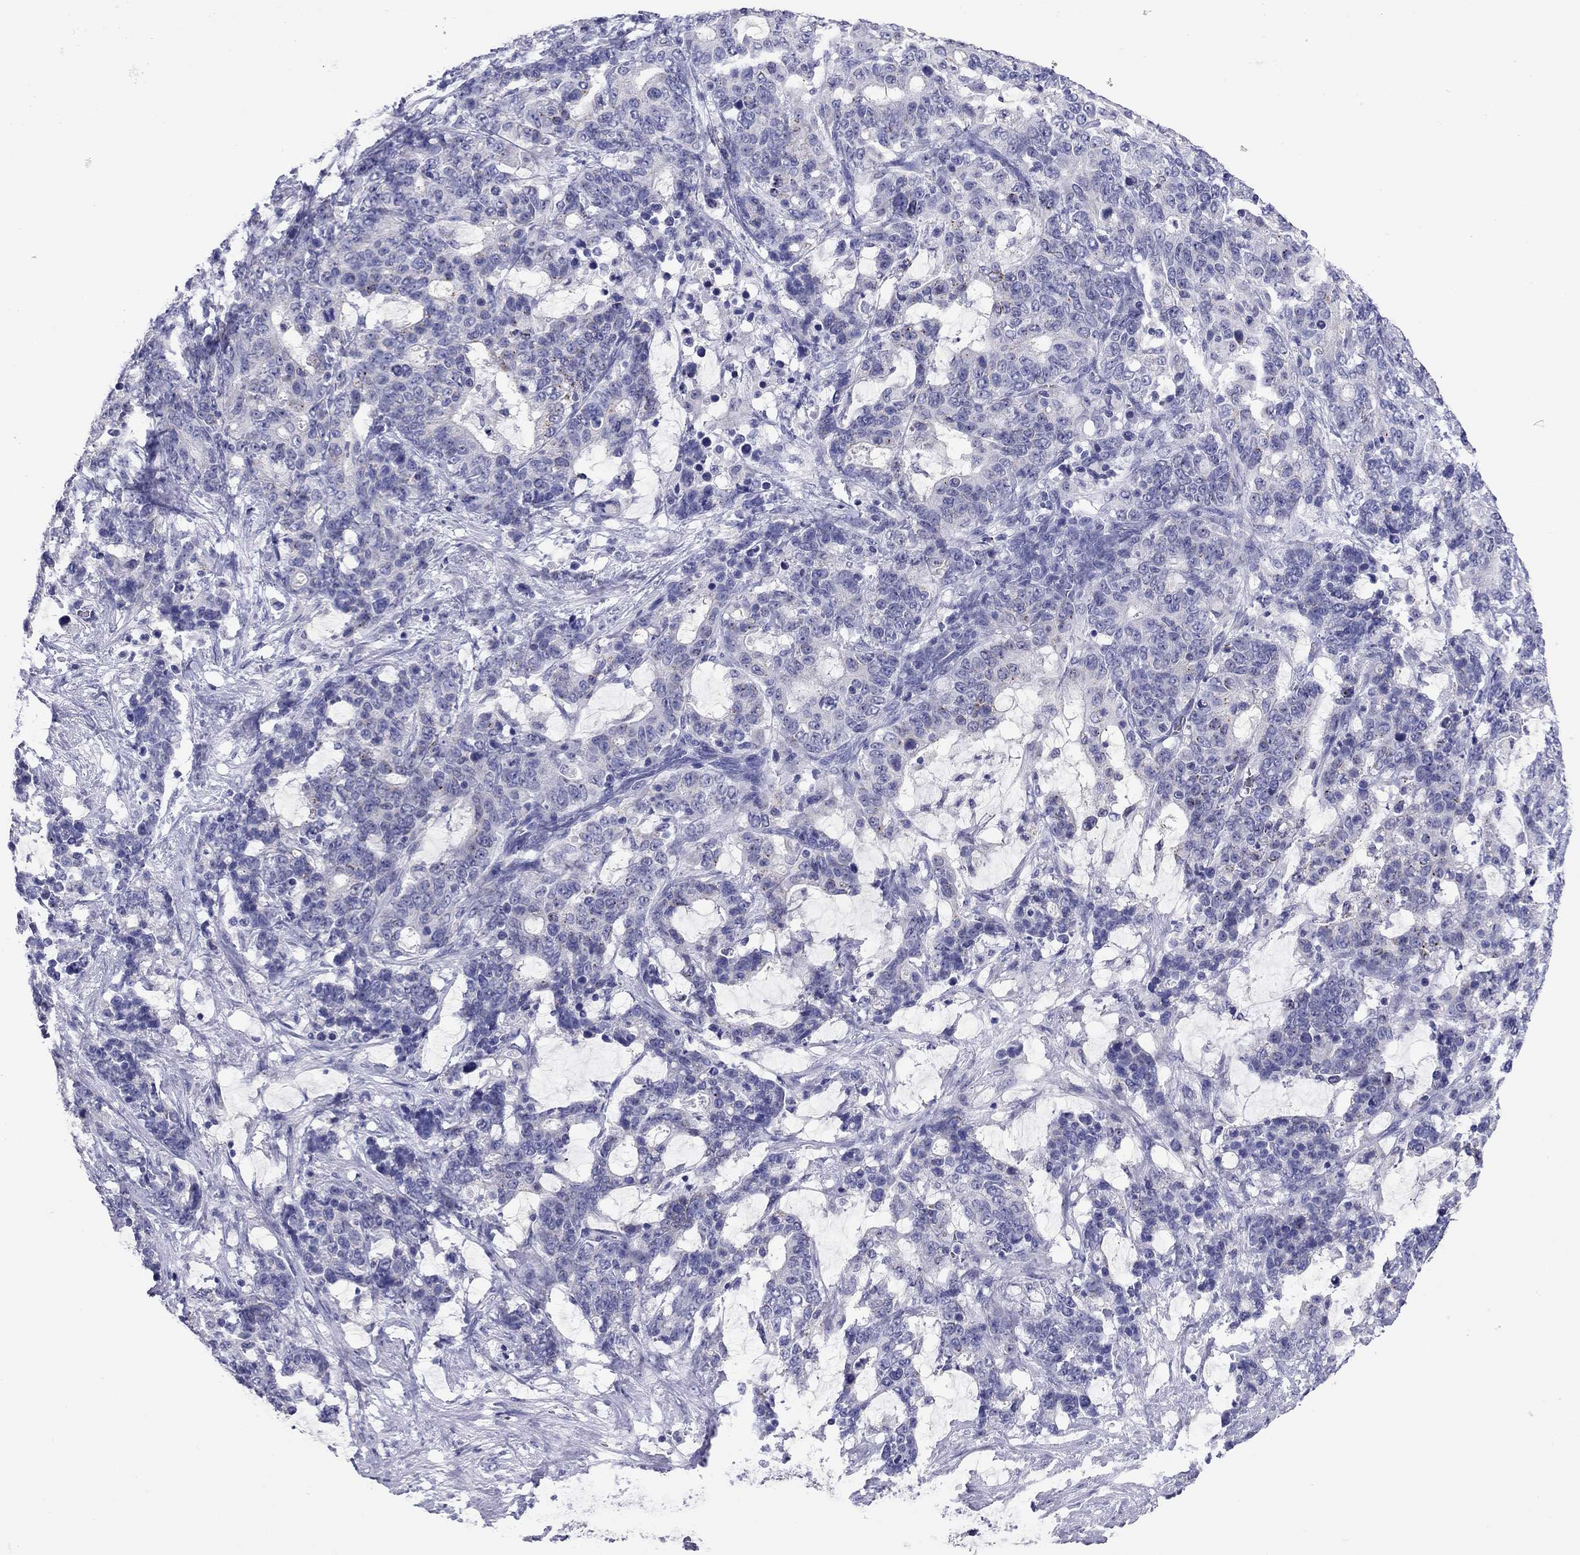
{"staining": {"intensity": "negative", "quantity": "none", "location": "none"}, "tissue": "stomach cancer", "cell_type": "Tumor cells", "image_type": "cancer", "snomed": [{"axis": "morphology", "description": "Normal tissue, NOS"}, {"axis": "morphology", "description": "Adenocarcinoma, NOS"}, {"axis": "topography", "description": "Stomach"}], "caption": "Tumor cells are negative for brown protein staining in stomach adenocarcinoma. The staining was performed using DAB (3,3'-diaminobenzidine) to visualize the protein expression in brown, while the nuclei were stained in blue with hematoxylin (Magnification: 20x).", "gene": "ARMC12", "patient": {"sex": "female", "age": 64}}